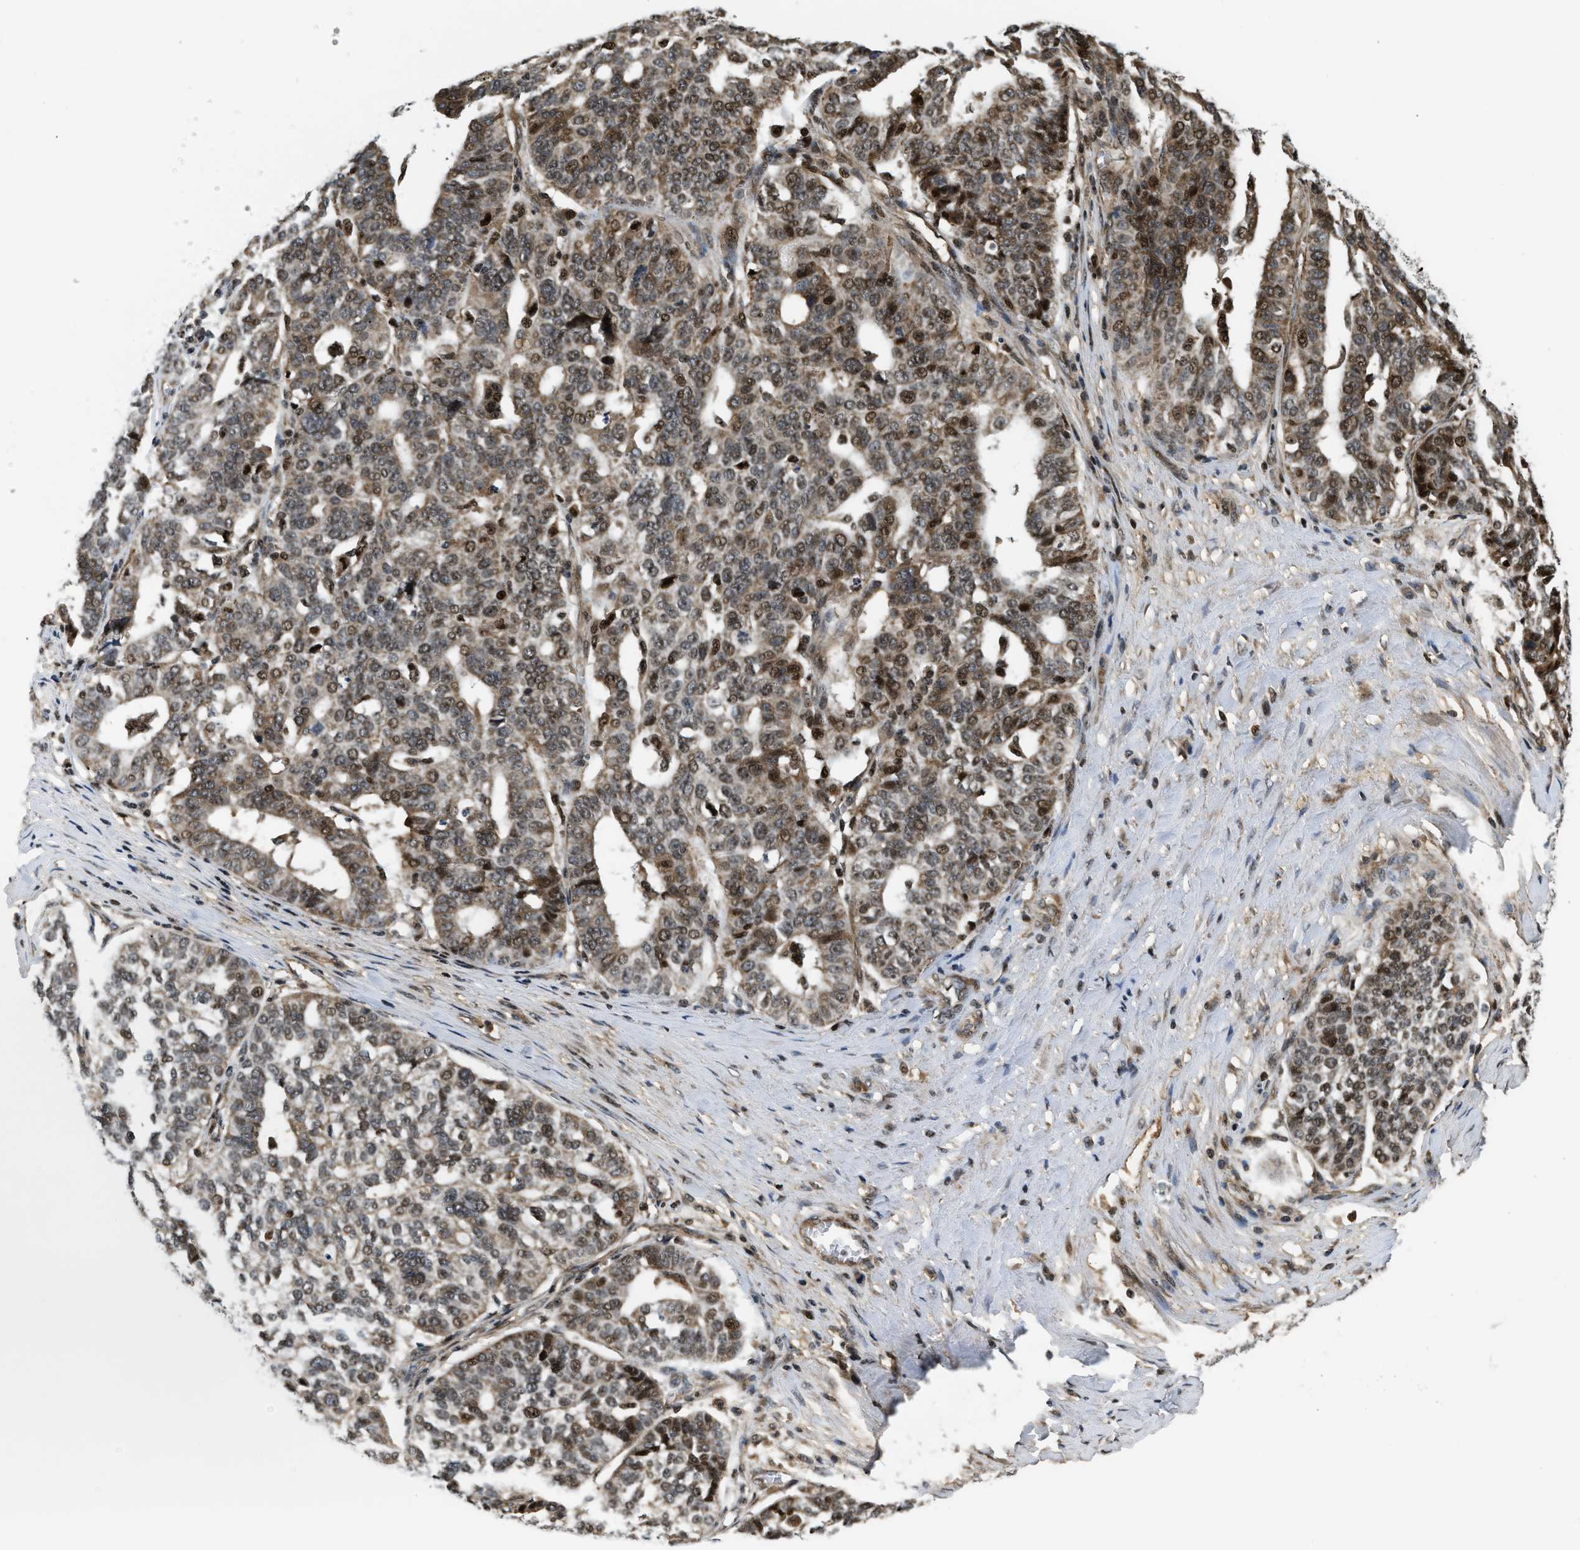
{"staining": {"intensity": "moderate", "quantity": "25%-75%", "location": "cytoplasmic/membranous,nuclear"}, "tissue": "ovarian cancer", "cell_type": "Tumor cells", "image_type": "cancer", "snomed": [{"axis": "morphology", "description": "Cystadenocarcinoma, serous, NOS"}, {"axis": "topography", "description": "Ovary"}], "caption": "DAB immunohistochemical staining of serous cystadenocarcinoma (ovarian) exhibits moderate cytoplasmic/membranous and nuclear protein positivity in about 25%-75% of tumor cells.", "gene": "LTA4H", "patient": {"sex": "female", "age": 59}}